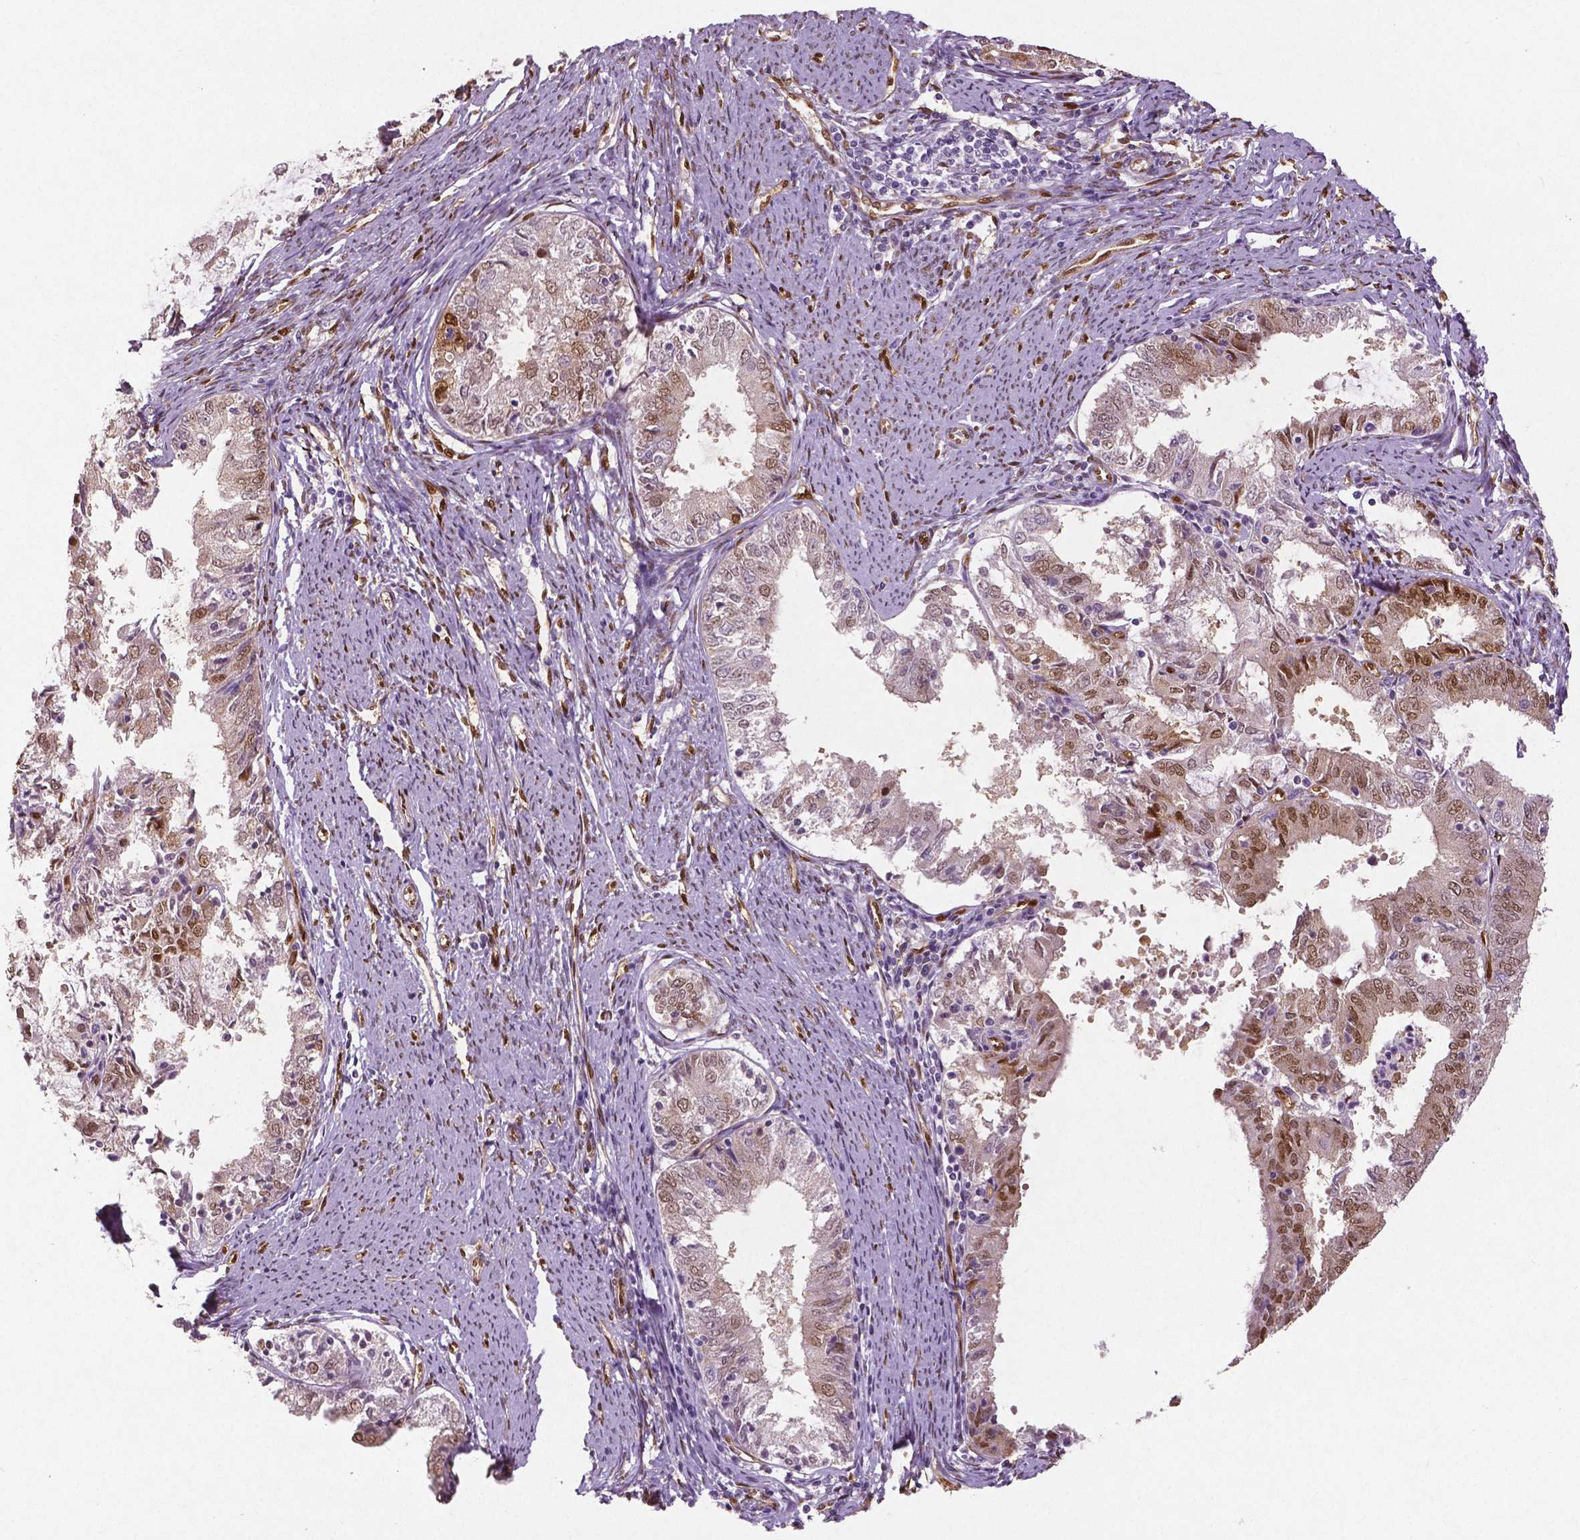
{"staining": {"intensity": "moderate", "quantity": ">75%", "location": "cytoplasmic/membranous,nuclear"}, "tissue": "endometrial cancer", "cell_type": "Tumor cells", "image_type": "cancer", "snomed": [{"axis": "morphology", "description": "Adenocarcinoma, NOS"}, {"axis": "topography", "description": "Endometrium"}], "caption": "This is a micrograph of immunohistochemistry (IHC) staining of endometrial cancer, which shows moderate expression in the cytoplasmic/membranous and nuclear of tumor cells.", "gene": "WWTR1", "patient": {"sex": "female", "age": 57}}